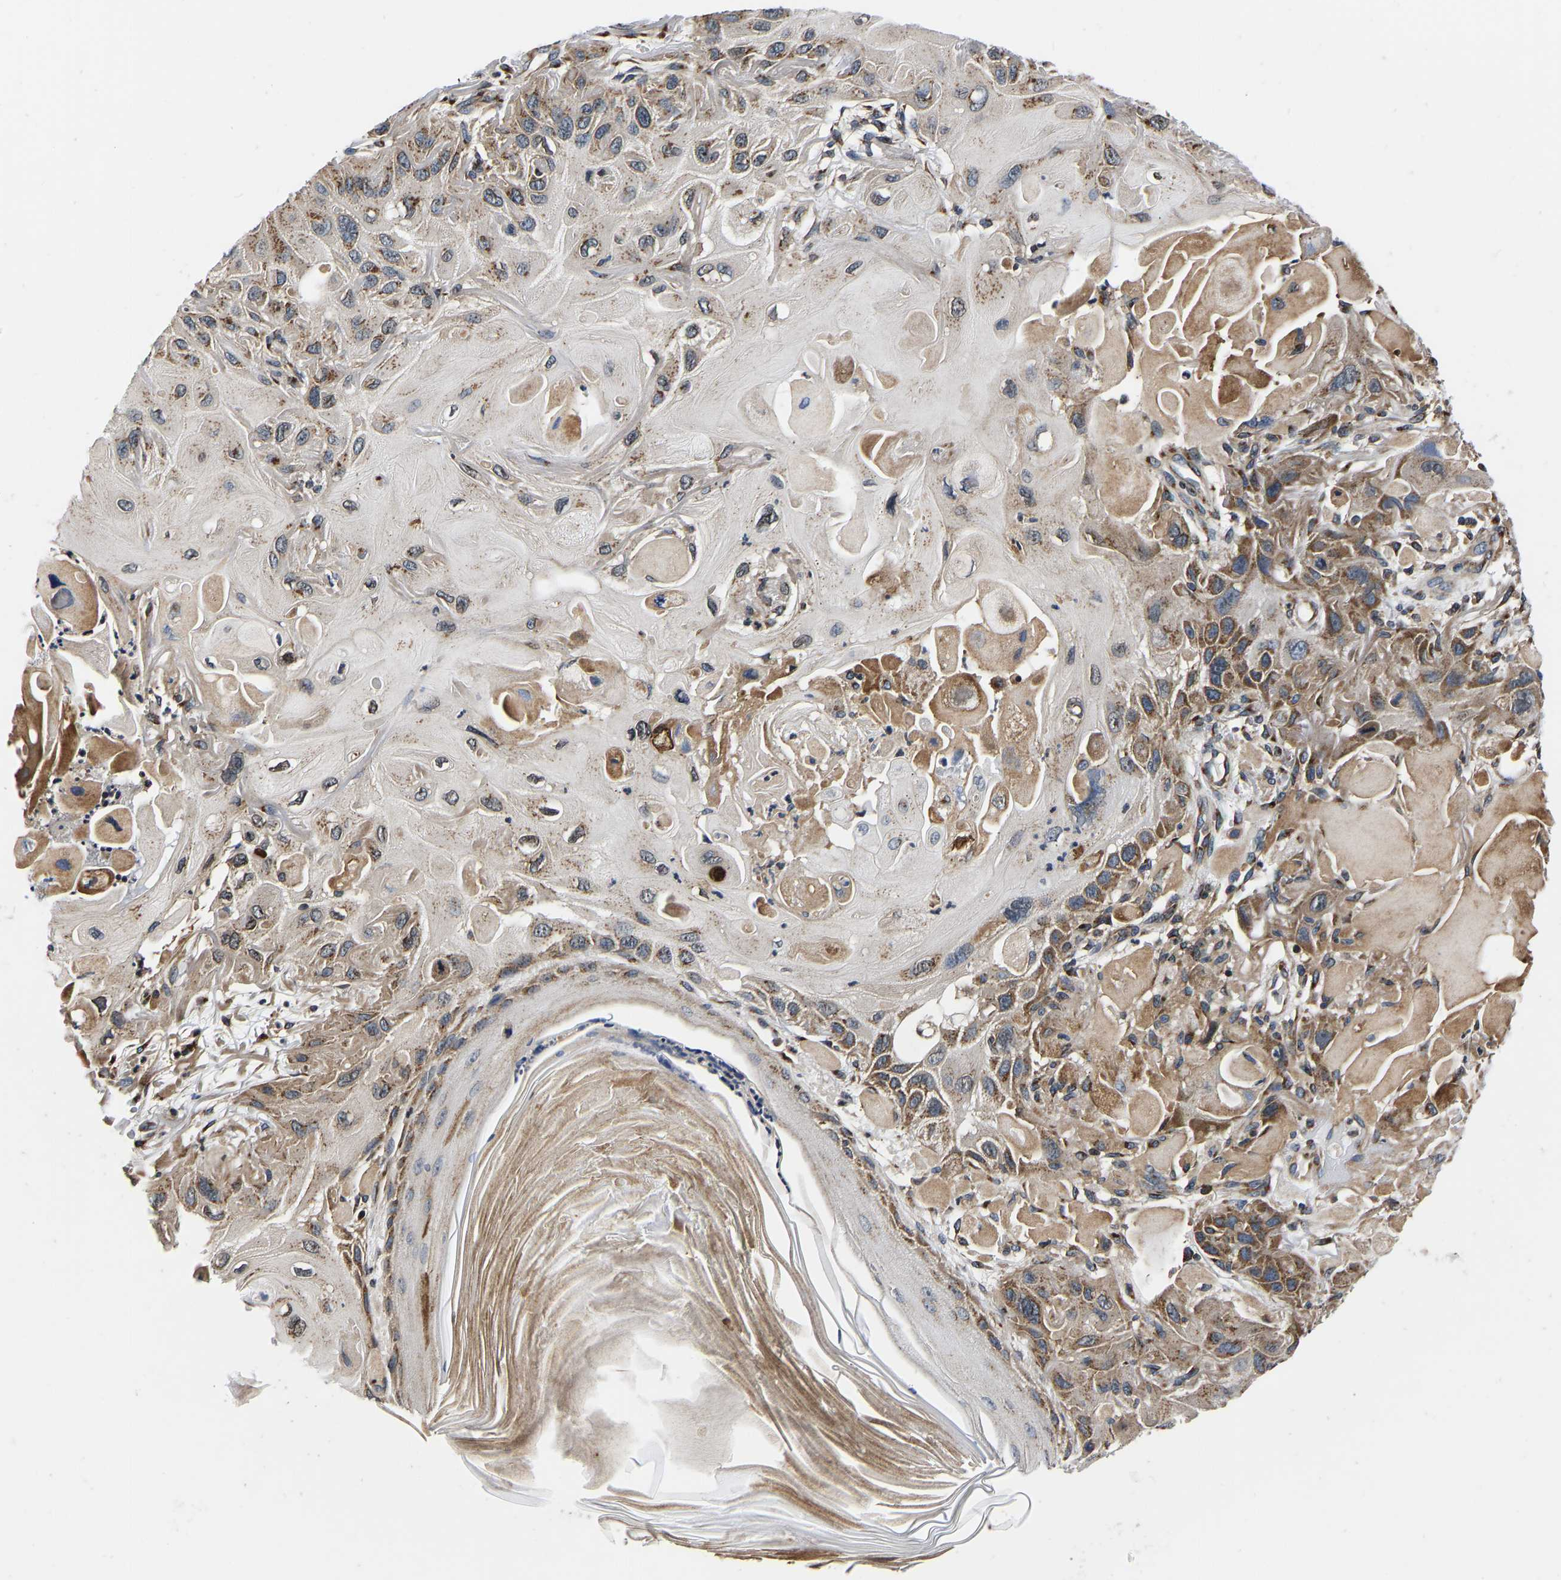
{"staining": {"intensity": "moderate", "quantity": ">75%", "location": "cytoplasmic/membranous"}, "tissue": "skin cancer", "cell_type": "Tumor cells", "image_type": "cancer", "snomed": [{"axis": "morphology", "description": "Squamous cell carcinoma, NOS"}, {"axis": "topography", "description": "Skin"}], "caption": "Immunohistochemistry (IHC) (DAB) staining of human squamous cell carcinoma (skin) shows moderate cytoplasmic/membranous protein expression in about >75% of tumor cells. The staining was performed using DAB (3,3'-diaminobenzidine), with brown indicating positive protein expression. Nuclei are stained blue with hematoxylin.", "gene": "RABAC1", "patient": {"sex": "female", "age": 77}}